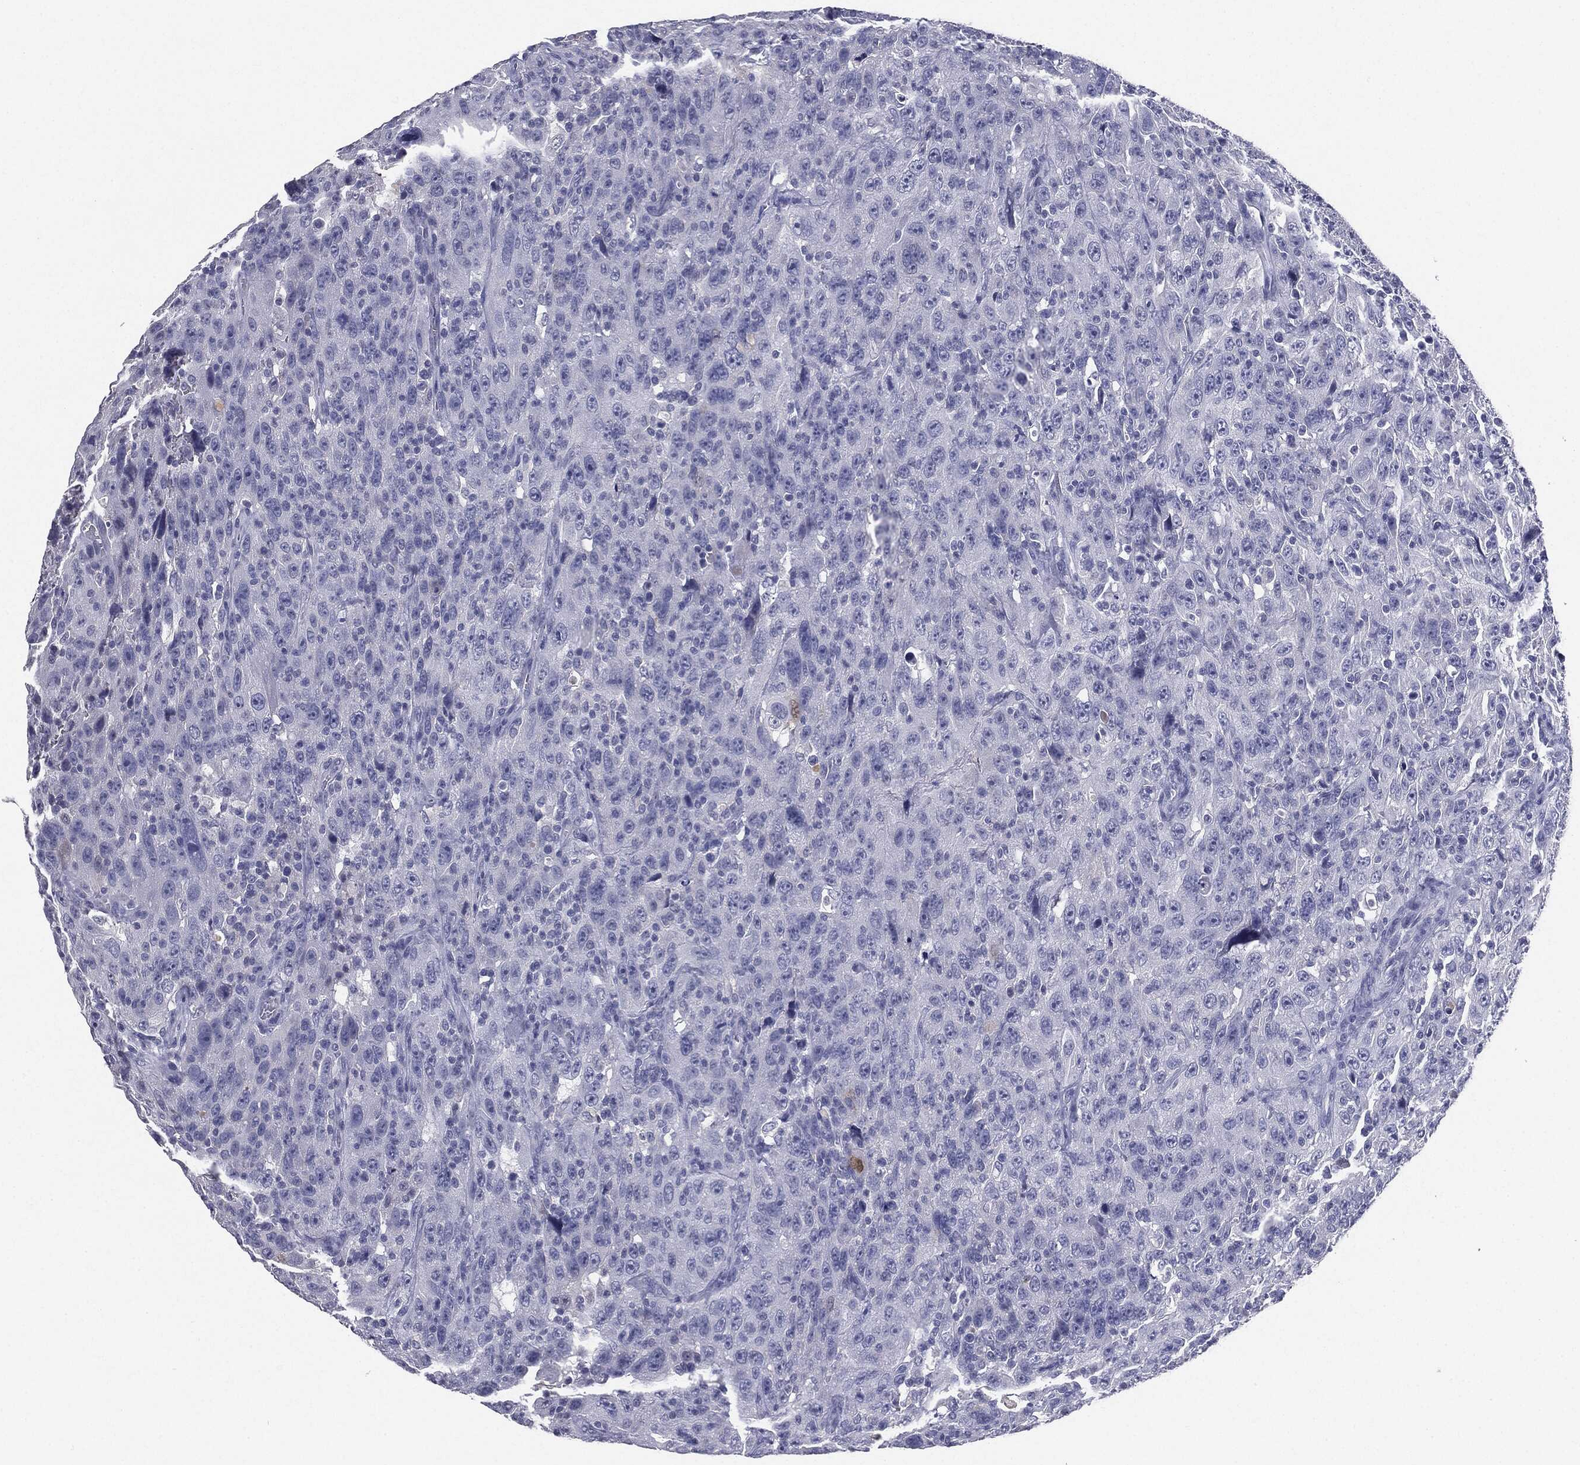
{"staining": {"intensity": "negative", "quantity": "none", "location": "none"}, "tissue": "urothelial cancer", "cell_type": "Tumor cells", "image_type": "cancer", "snomed": [{"axis": "morphology", "description": "Urothelial carcinoma, NOS"}, {"axis": "morphology", "description": "Urothelial carcinoma, High grade"}, {"axis": "topography", "description": "Urinary bladder"}], "caption": "This is an immunohistochemistry (IHC) micrograph of high-grade urothelial carcinoma. There is no staining in tumor cells.", "gene": "SERPINB4", "patient": {"sex": "female", "age": 73}}